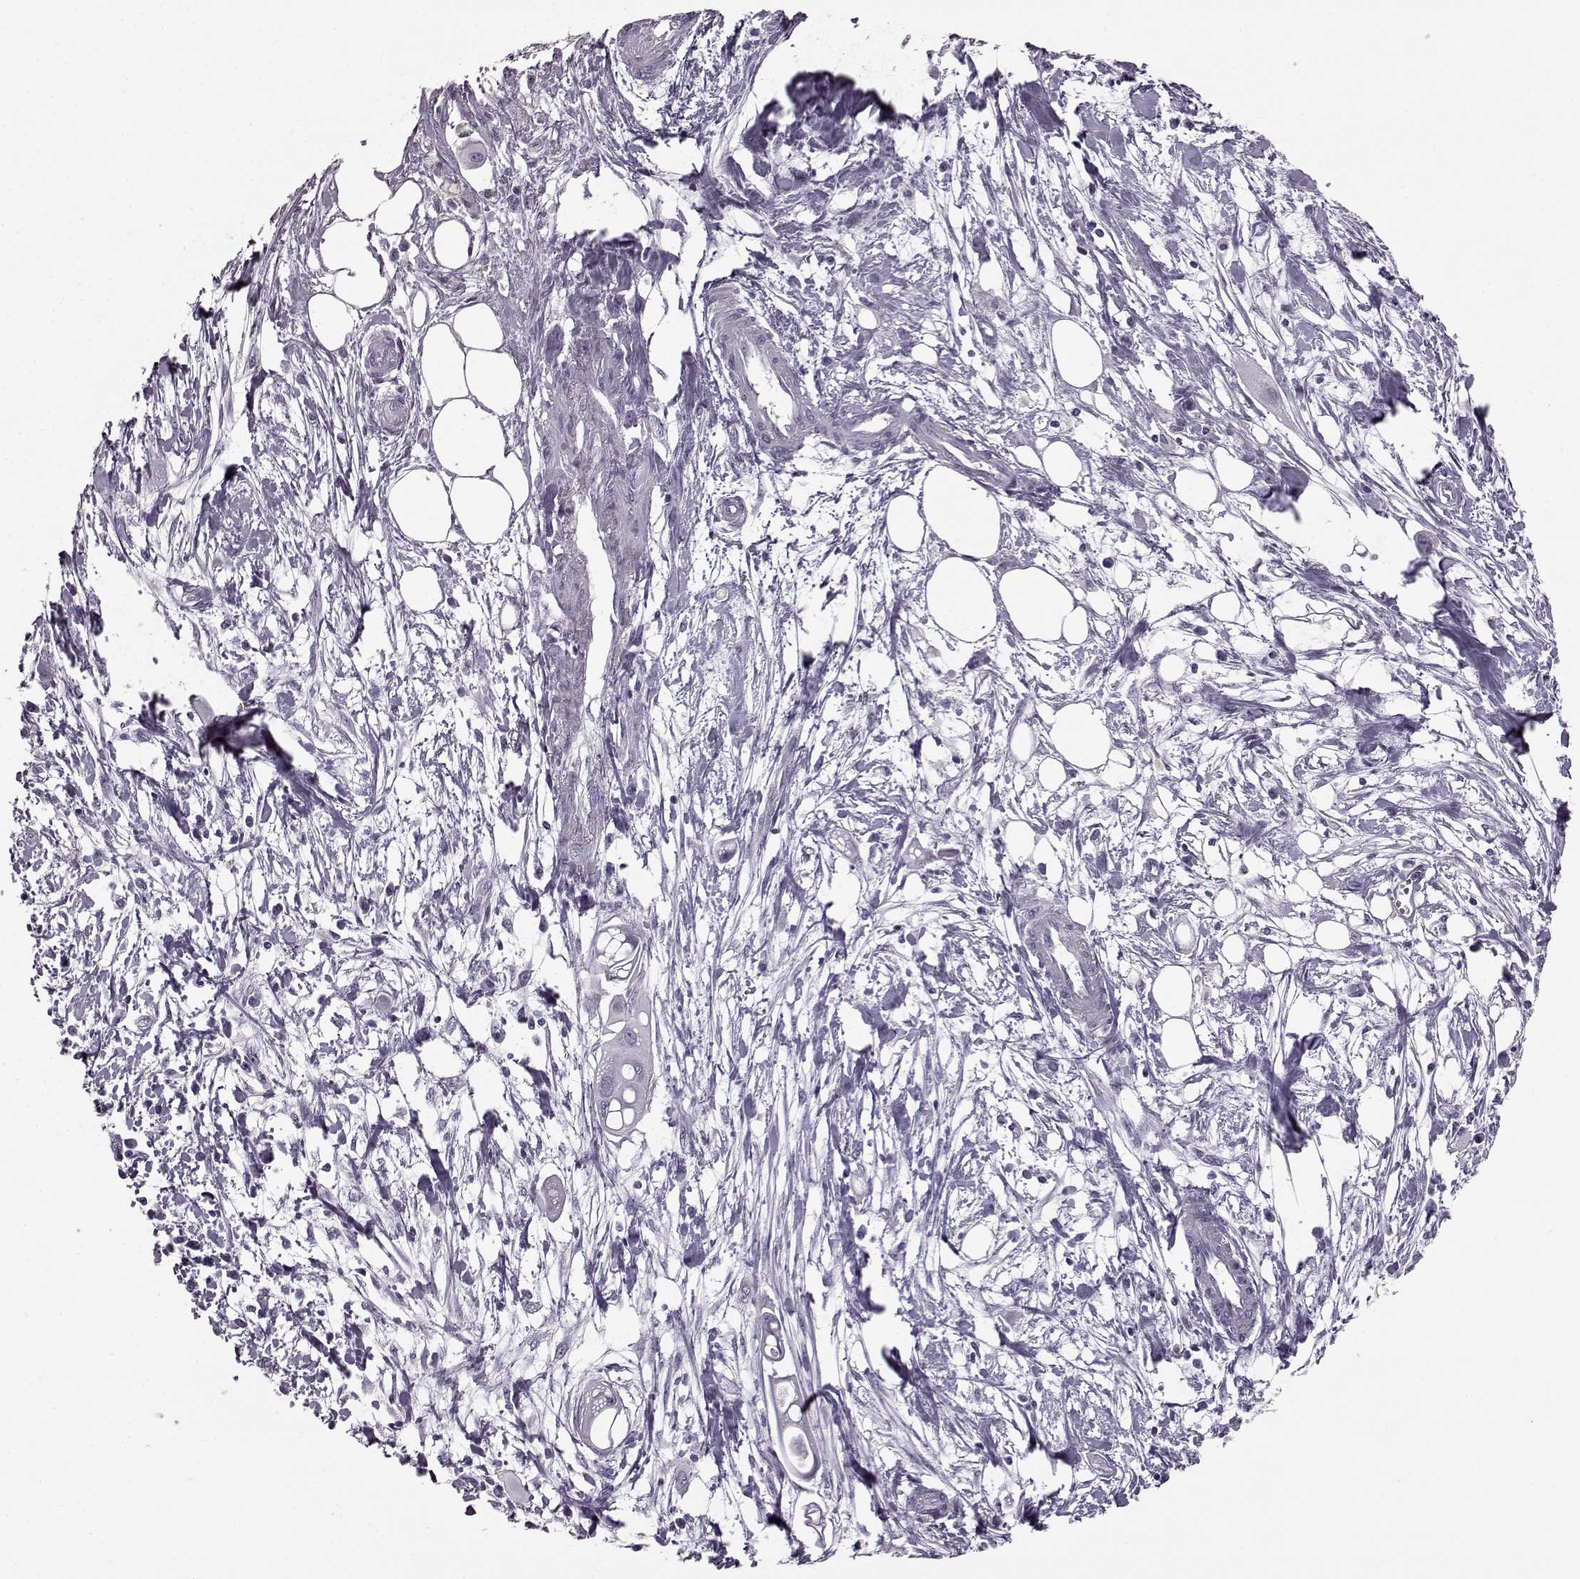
{"staining": {"intensity": "negative", "quantity": "none", "location": "none"}, "tissue": "pancreatic cancer", "cell_type": "Tumor cells", "image_type": "cancer", "snomed": [{"axis": "morphology", "description": "Adenocarcinoma, NOS"}, {"axis": "topography", "description": "Pancreas"}], "caption": "IHC histopathology image of neoplastic tissue: pancreatic cancer (adenocarcinoma) stained with DAB demonstrates no significant protein expression in tumor cells.", "gene": "PRPH2", "patient": {"sex": "male", "age": 50}}